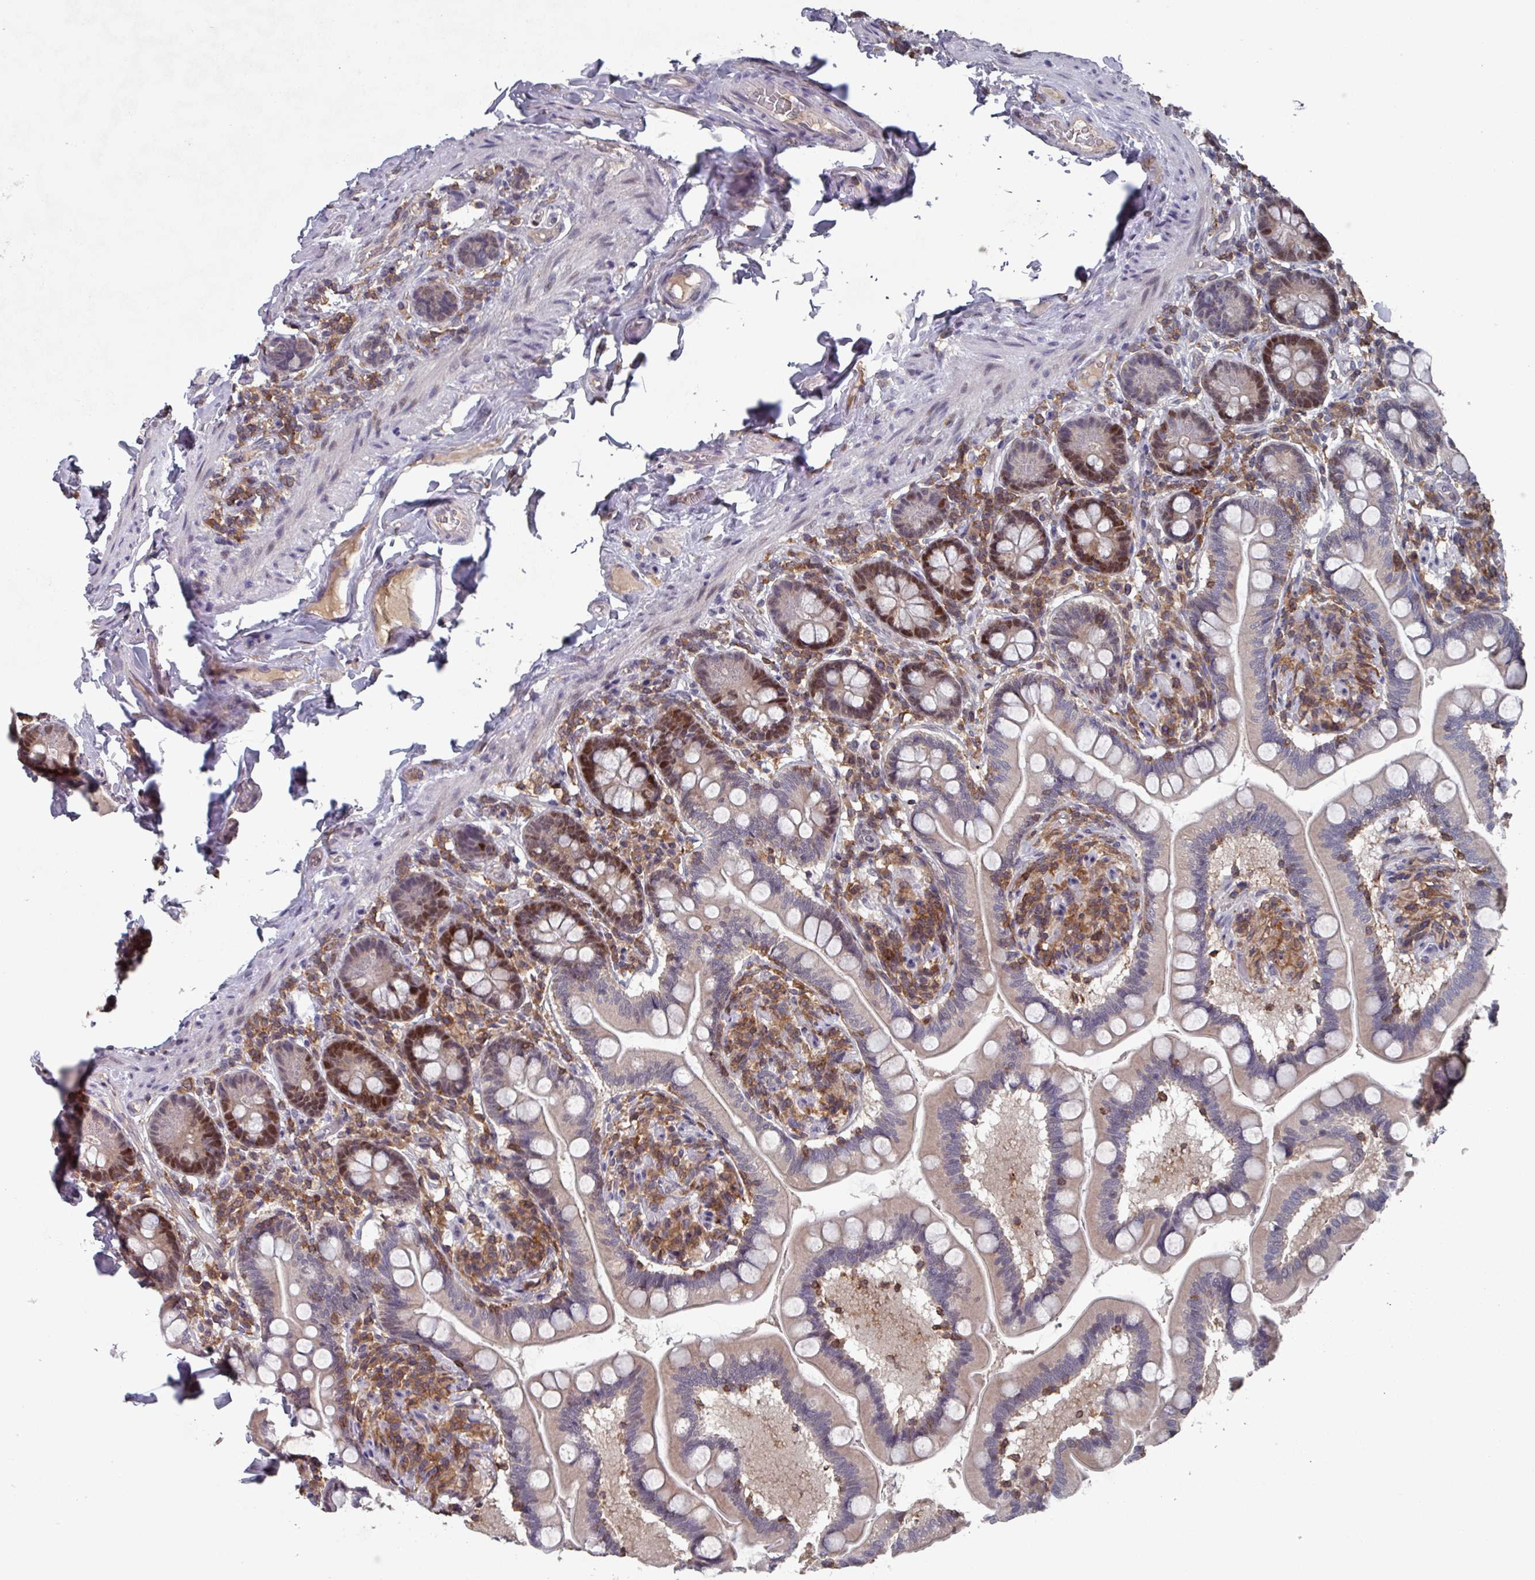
{"staining": {"intensity": "moderate", "quantity": "25%-75%", "location": "nuclear"}, "tissue": "small intestine", "cell_type": "Glandular cells", "image_type": "normal", "snomed": [{"axis": "morphology", "description": "Normal tissue, NOS"}, {"axis": "topography", "description": "Small intestine"}], "caption": "This micrograph reveals immunohistochemistry staining of normal small intestine, with medium moderate nuclear staining in about 25%-75% of glandular cells.", "gene": "PRRX1", "patient": {"sex": "female", "age": 64}}